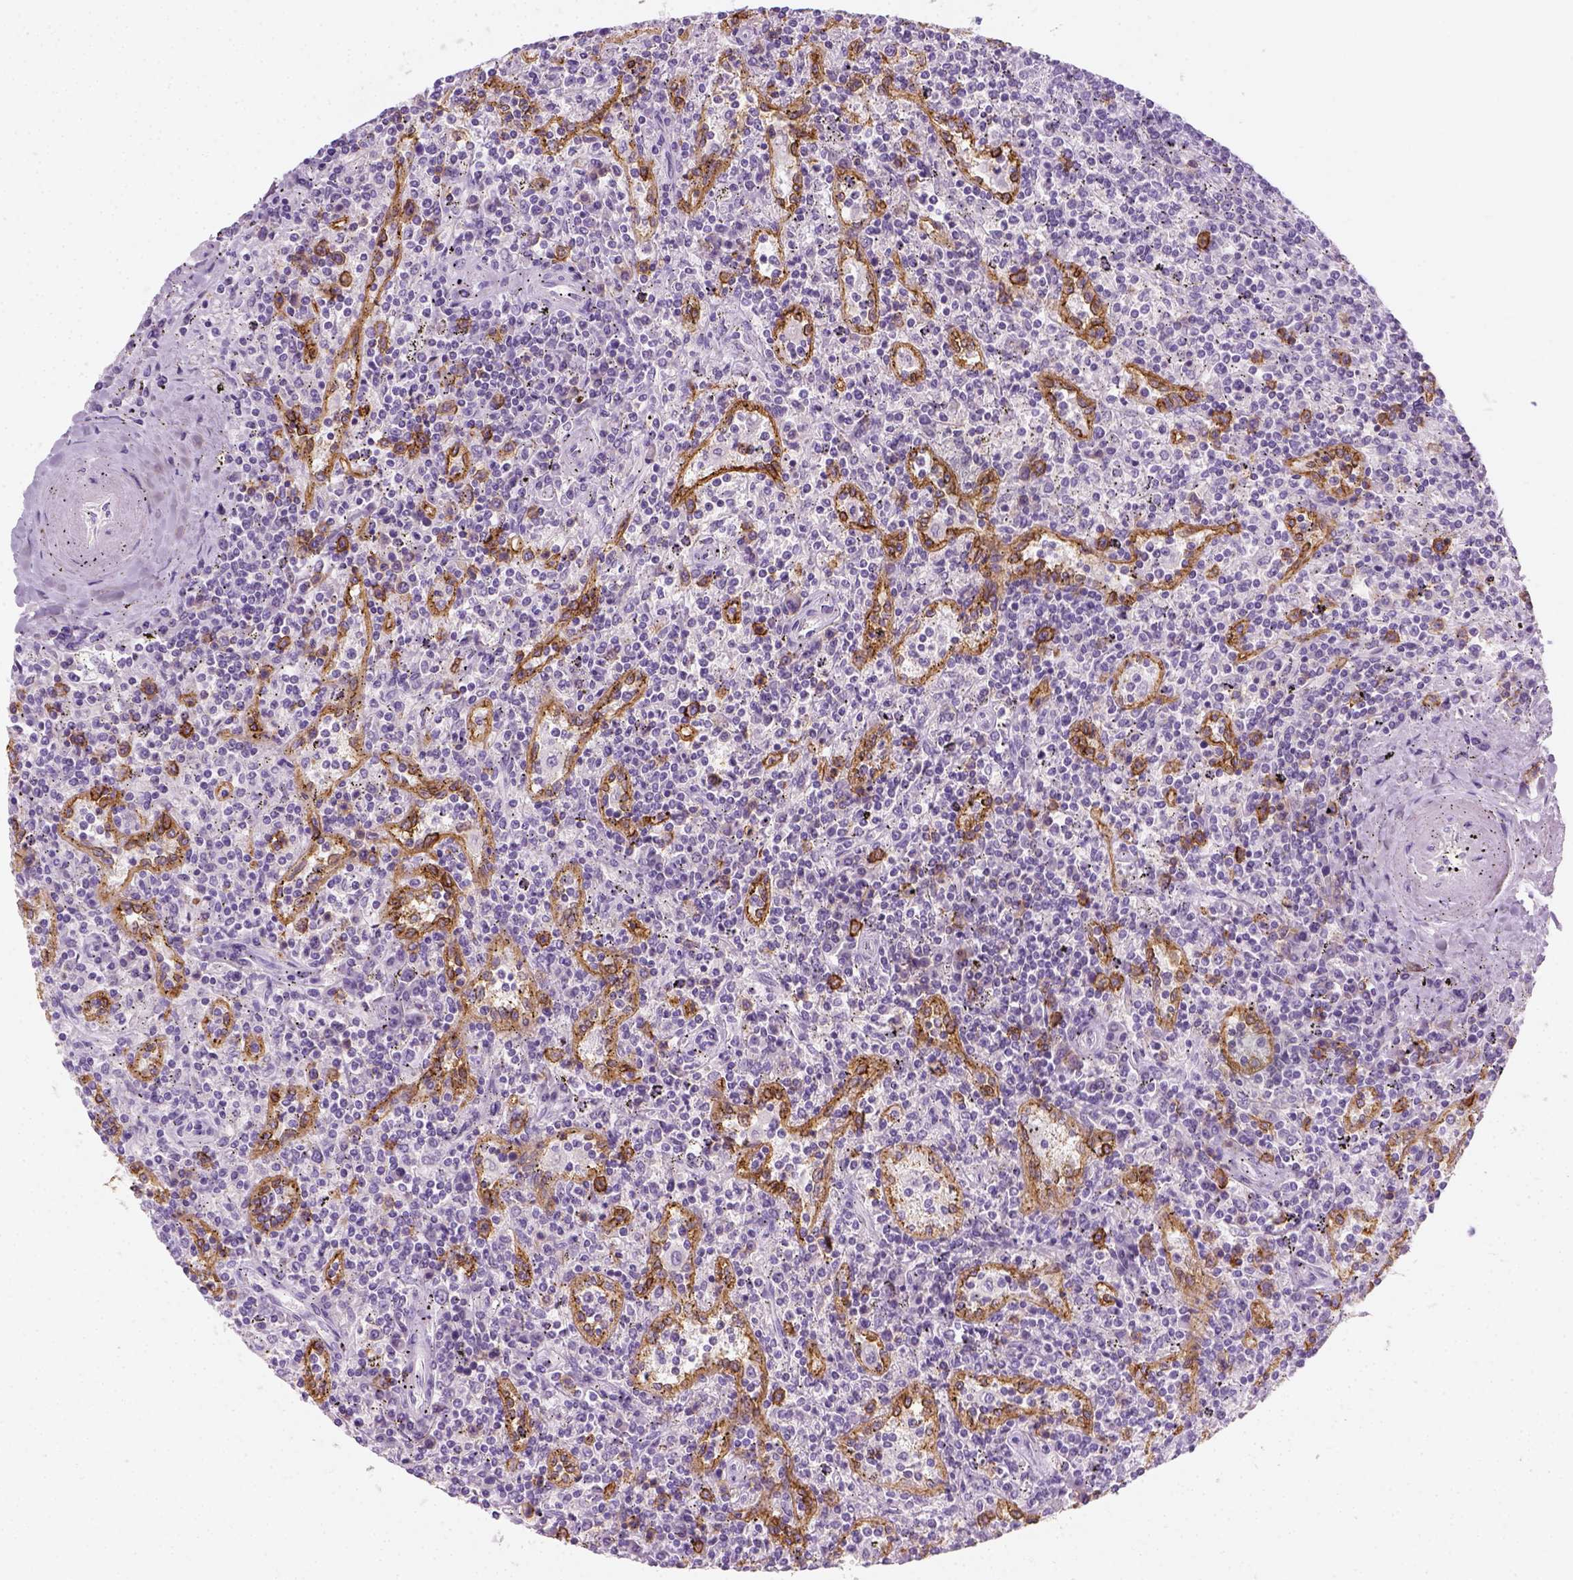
{"staining": {"intensity": "negative", "quantity": "none", "location": "none"}, "tissue": "lymphoma", "cell_type": "Tumor cells", "image_type": "cancer", "snomed": [{"axis": "morphology", "description": "Malignant lymphoma, non-Hodgkin's type, Low grade"}, {"axis": "topography", "description": "Spleen"}], "caption": "Immunohistochemistry photomicrograph of neoplastic tissue: human malignant lymphoma, non-Hodgkin's type (low-grade) stained with DAB (3,3'-diaminobenzidine) shows no significant protein staining in tumor cells.", "gene": "AQP3", "patient": {"sex": "male", "age": 62}}